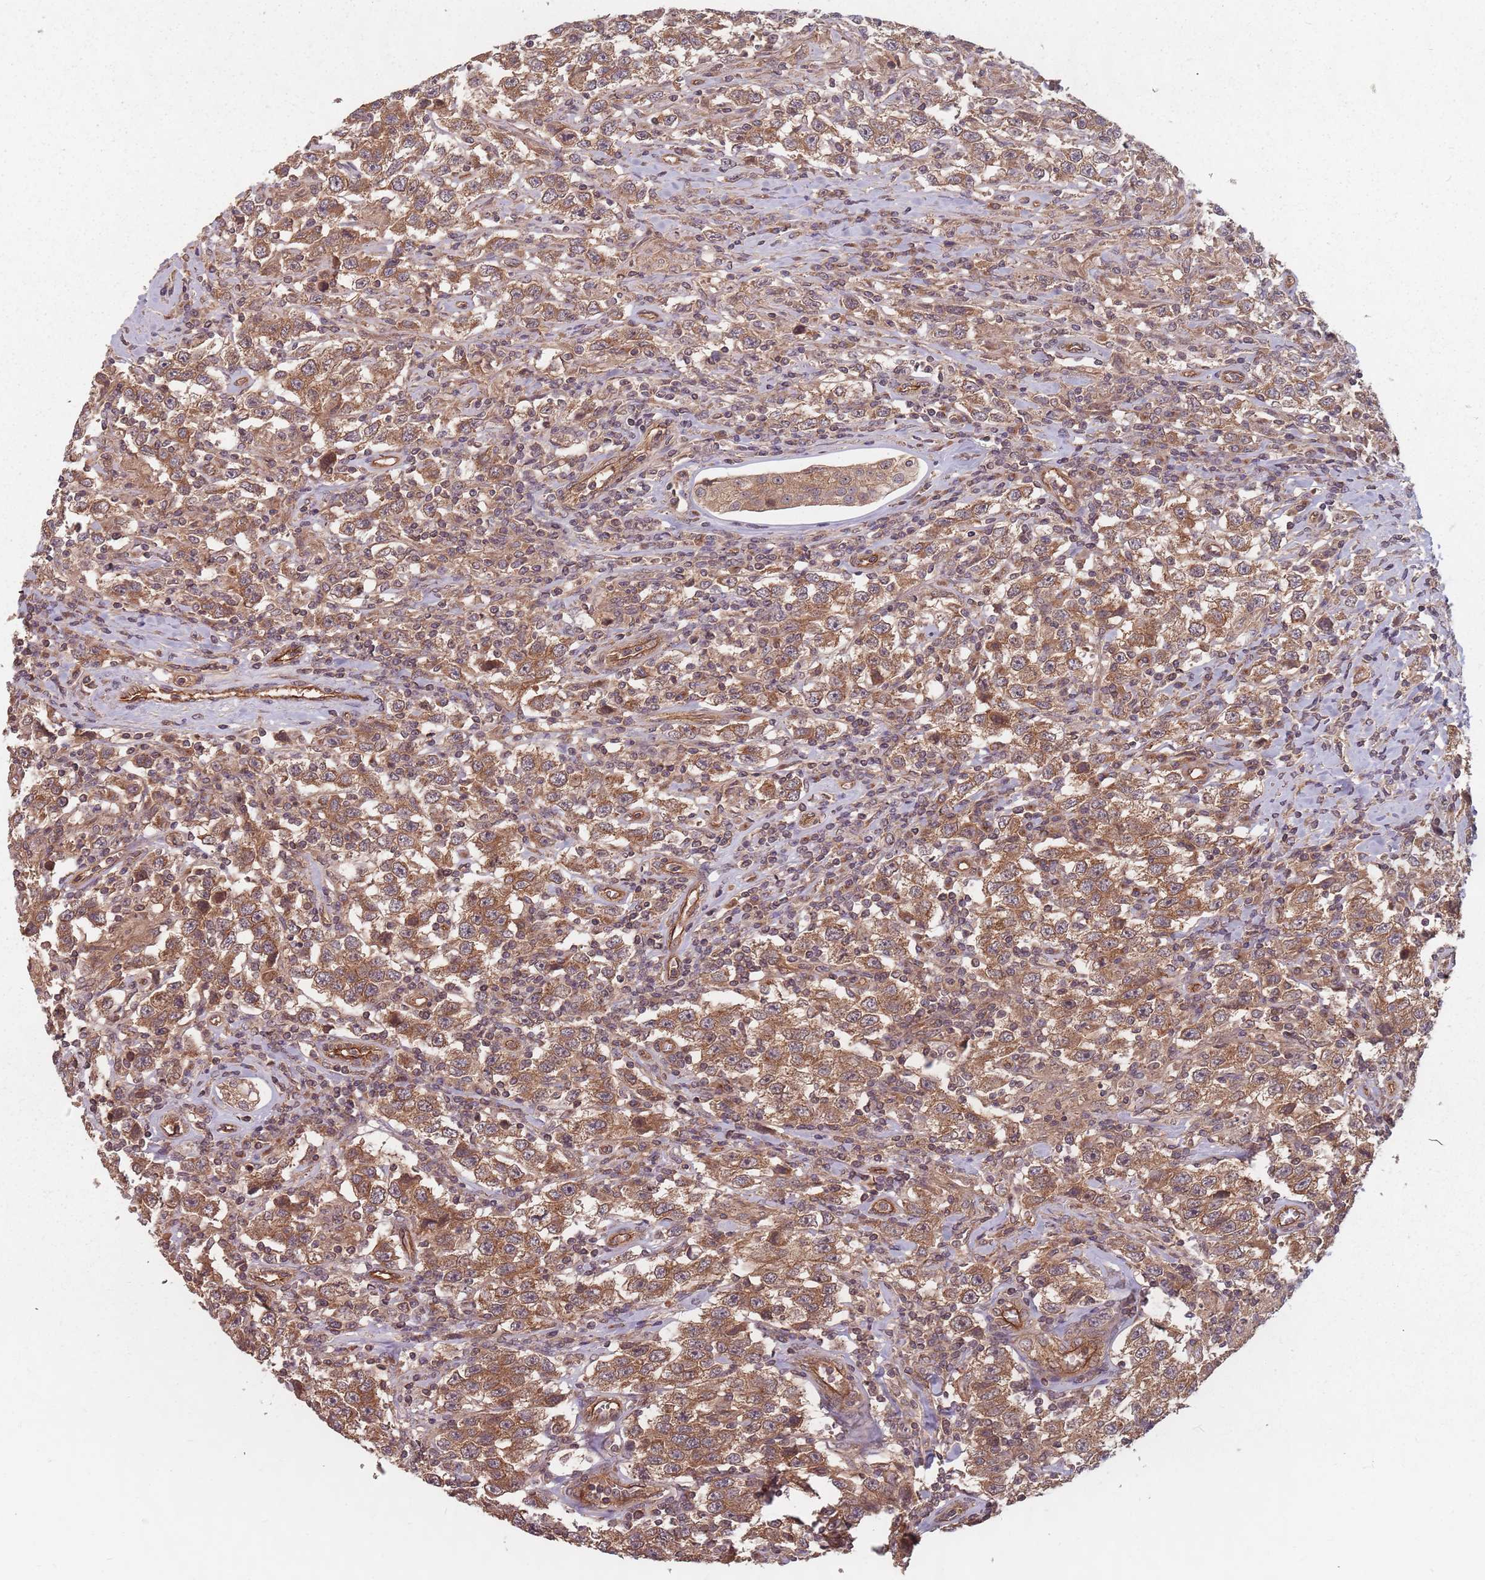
{"staining": {"intensity": "moderate", "quantity": ">75%", "location": "cytoplasmic/membranous"}, "tissue": "testis cancer", "cell_type": "Tumor cells", "image_type": "cancer", "snomed": [{"axis": "morphology", "description": "Seminoma, NOS"}, {"axis": "topography", "description": "Testis"}], "caption": "Immunohistochemical staining of testis cancer demonstrates medium levels of moderate cytoplasmic/membranous positivity in about >75% of tumor cells.", "gene": "C3orf14", "patient": {"sex": "male", "age": 41}}